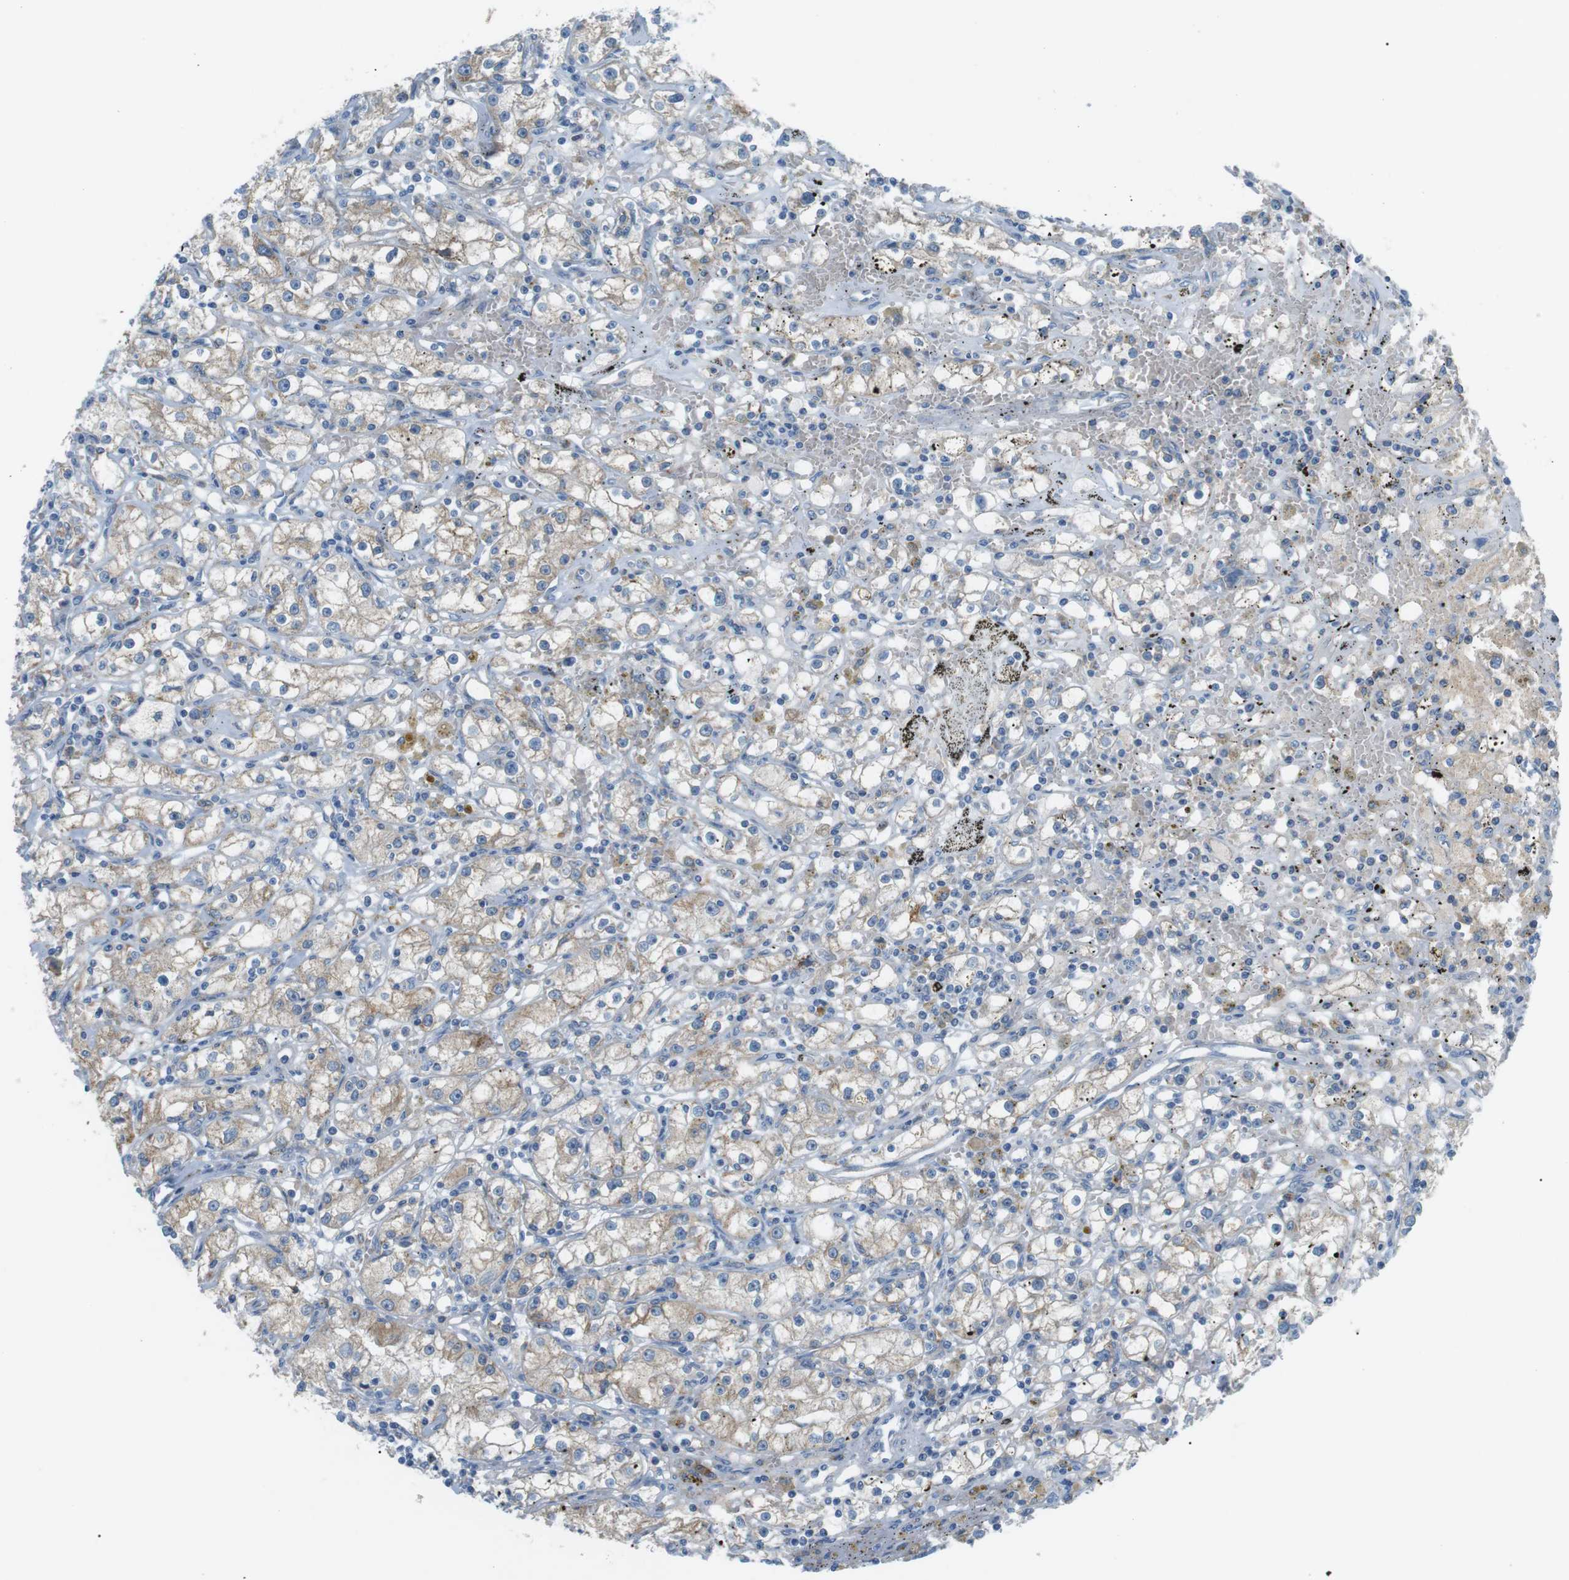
{"staining": {"intensity": "weak", "quantity": "25%-75%", "location": "cytoplasmic/membranous"}, "tissue": "renal cancer", "cell_type": "Tumor cells", "image_type": "cancer", "snomed": [{"axis": "morphology", "description": "Adenocarcinoma, NOS"}, {"axis": "topography", "description": "Kidney"}], "caption": "Renal cancer stained with a protein marker reveals weak staining in tumor cells.", "gene": "VAMP1", "patient": {"sex": "male", "age": 56}}